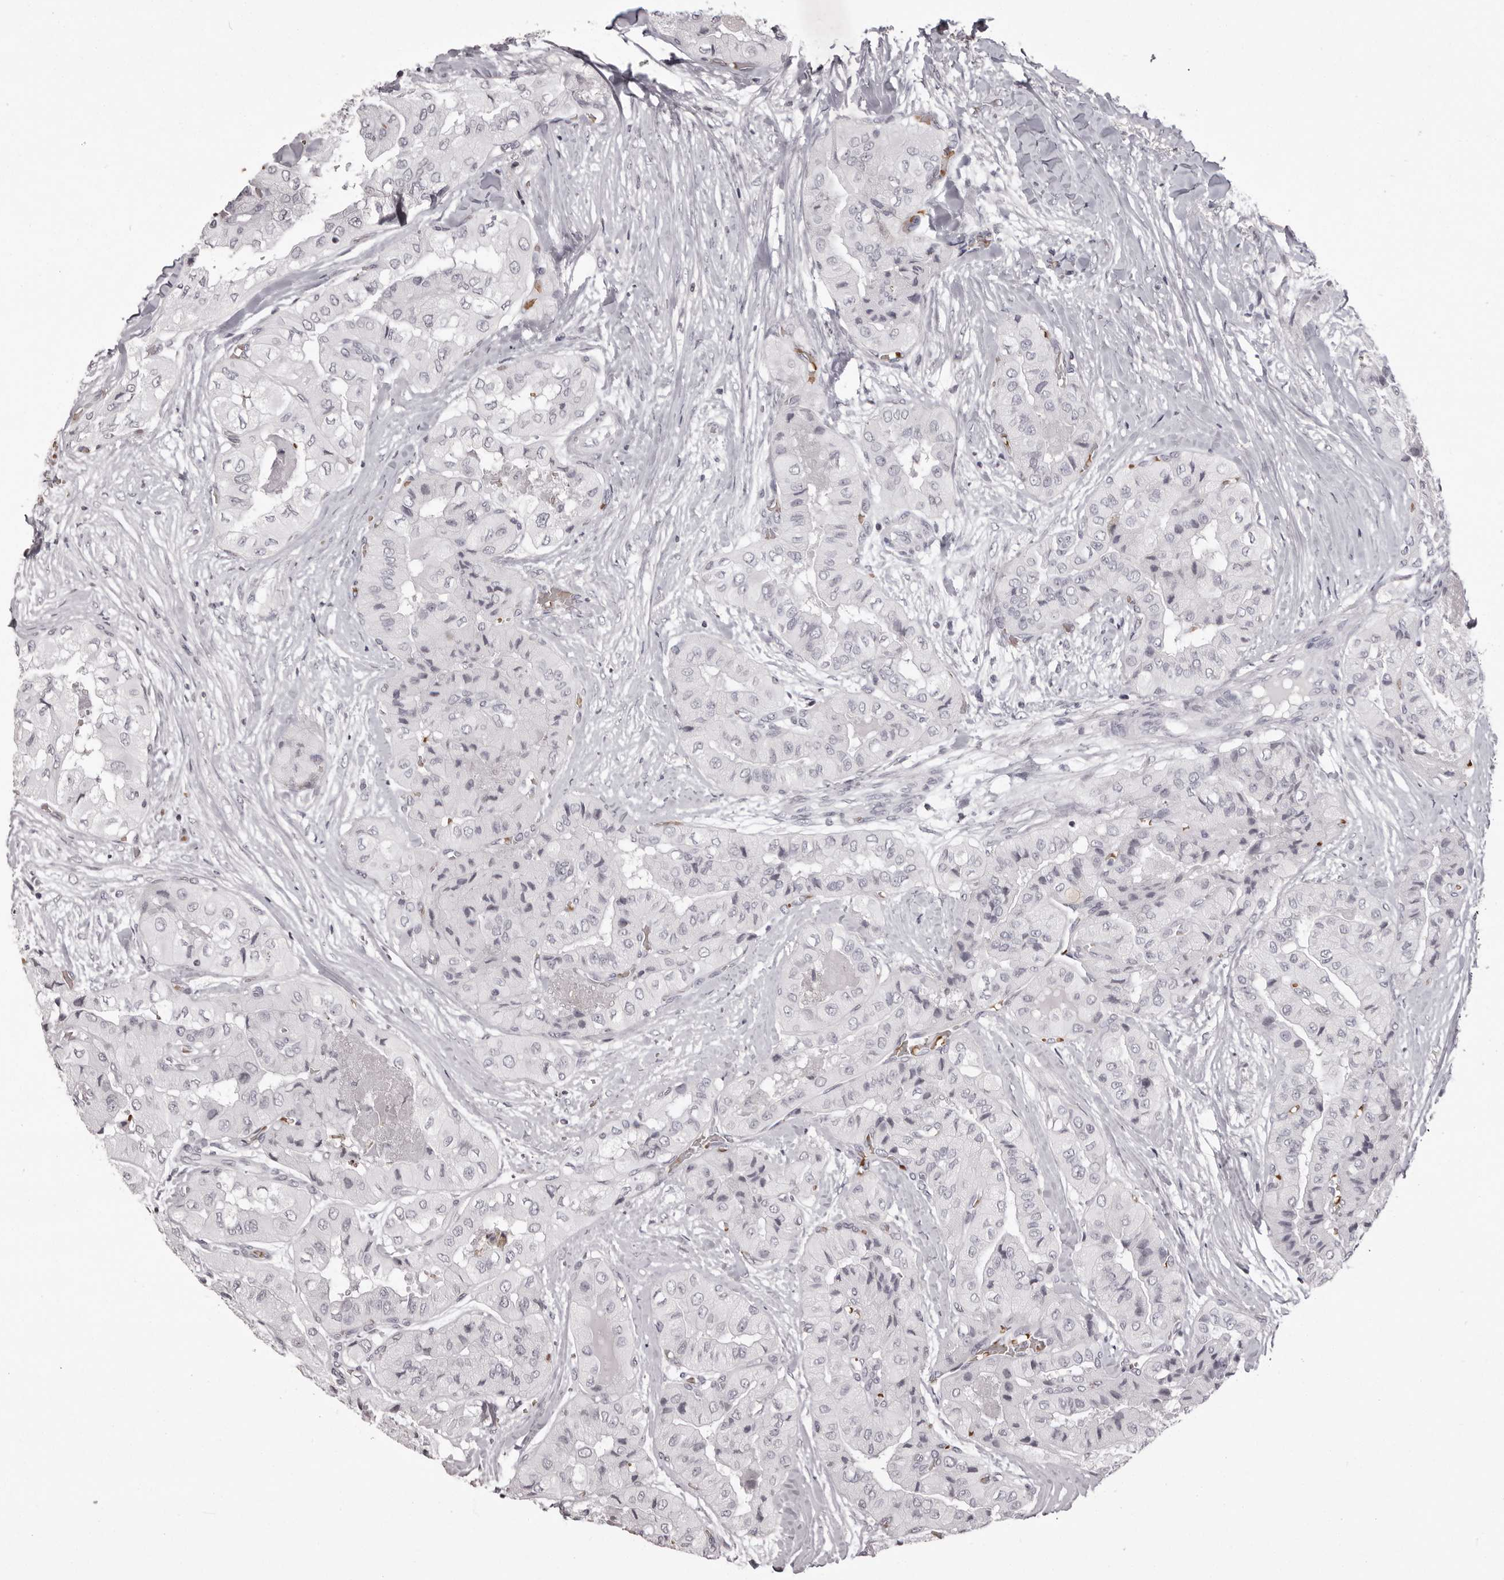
{"staining": {"intensity": "negative", "quantity": "none", "location": "none"}, "tissue": "thyroid cancer", "cell_type": "Tumor cells", "image_type": "cancer", "snomed": [{"axis": "morphology", "description": "Papillary adenocarcinoma, NOS"}, {"axis": "topography", "description": "Thyroid gland"}], "caption": "Micrograph shows no protein staining in tumor cells of thyroid papillary adenocarcinoma tissue.", "gene": "C8orf74", "patient": {"sex": "female", "age": 59}}